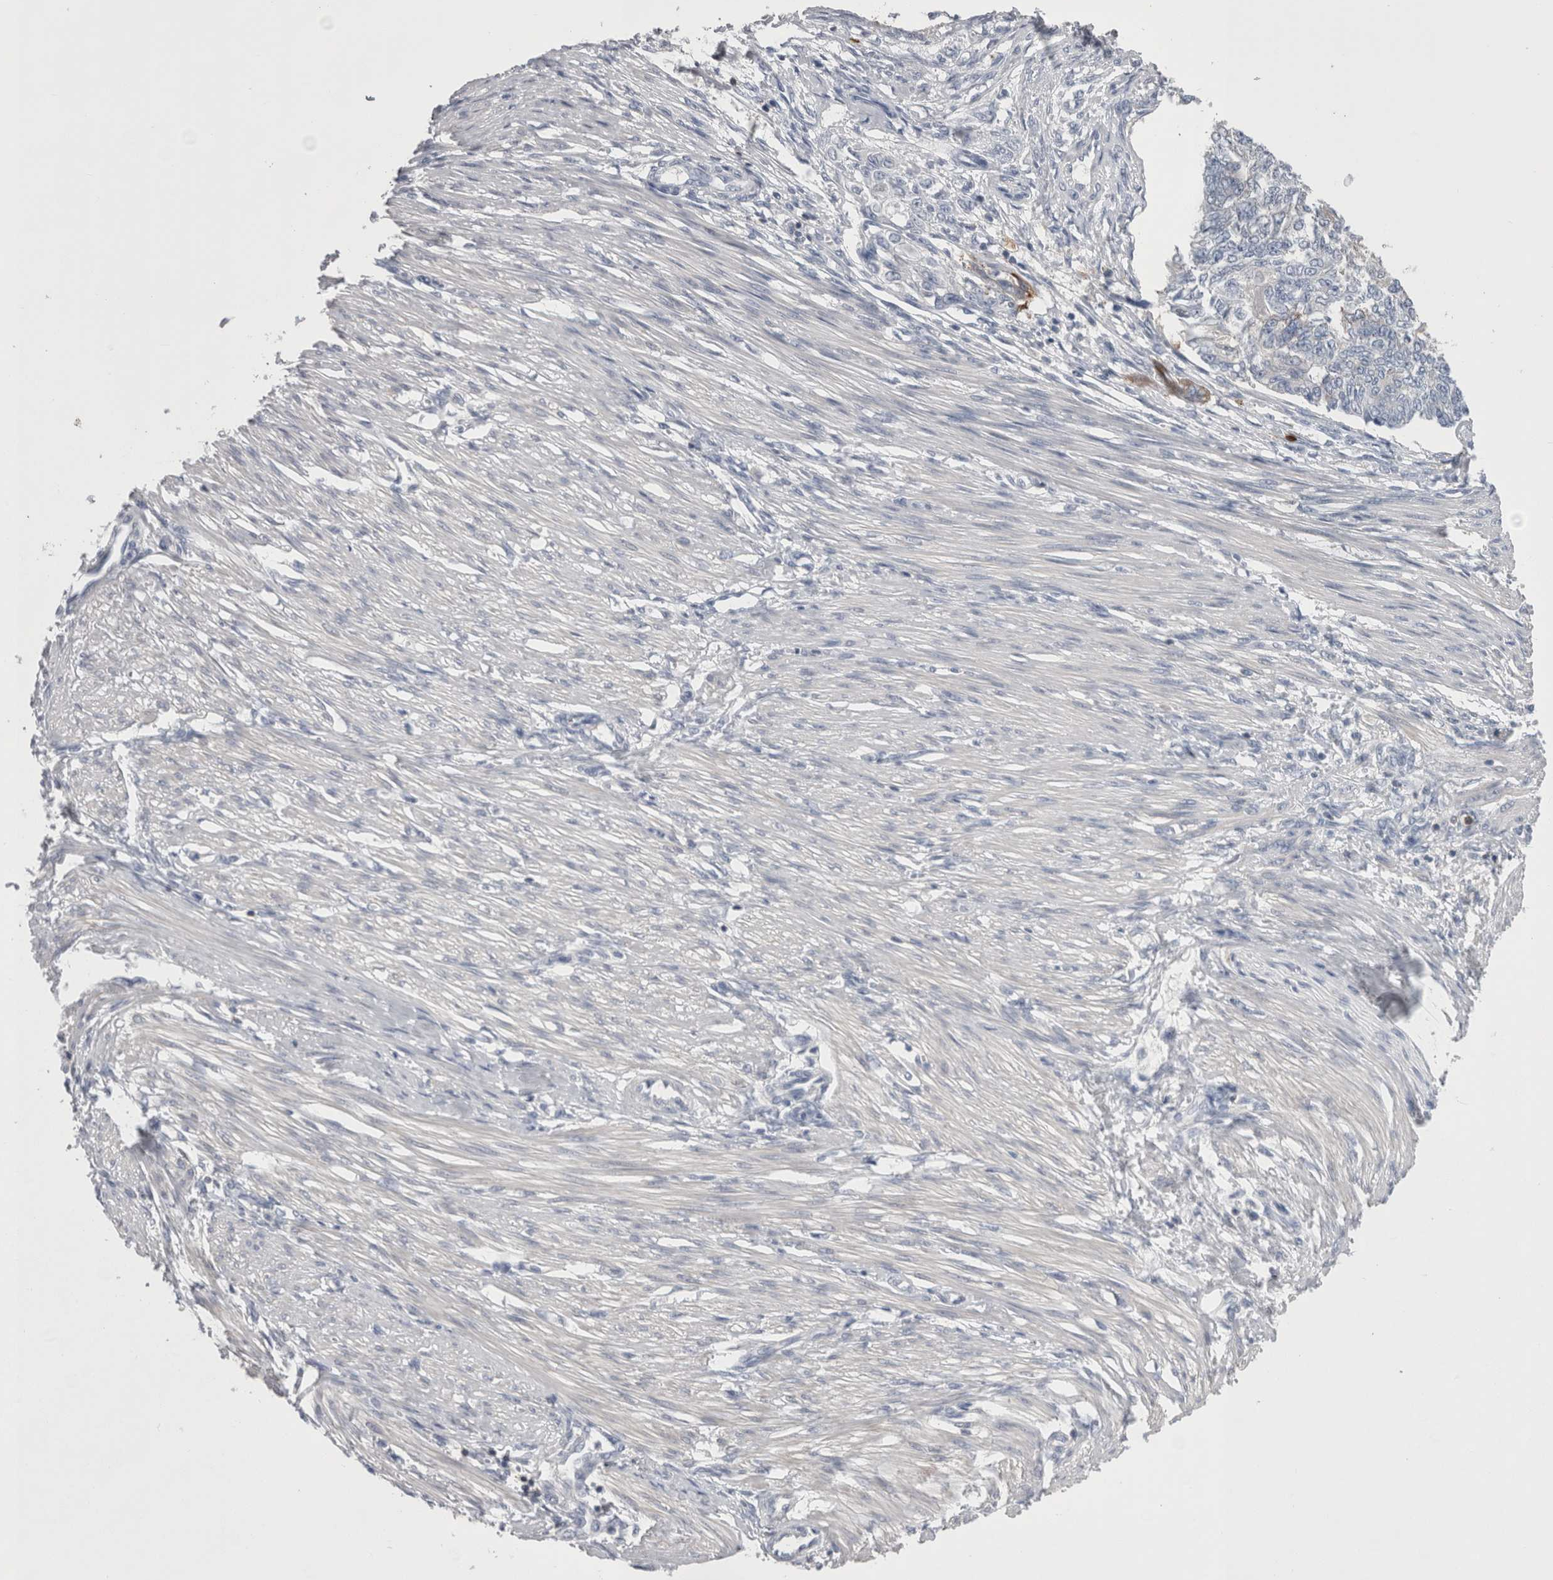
{"staining": {"intensity": "negative", "quantity": "none", "location": "none"}, "tissue": "endometrial cancer", "cell_type": "Tumor cells", "image_type": "cancer", "snomed": [{"axis": "morphology", "description": "Adenocarcinoma, NOS"}, {"axis": "topography", "description": "Endometrium"}], "caption": "Adenocarcinoma (endometrial) stained for a protein using immunohistochemistry exhibits no staining tumor cells.", "gene": "DCTN6", "patient": {"sex": "female", "age": 32}}